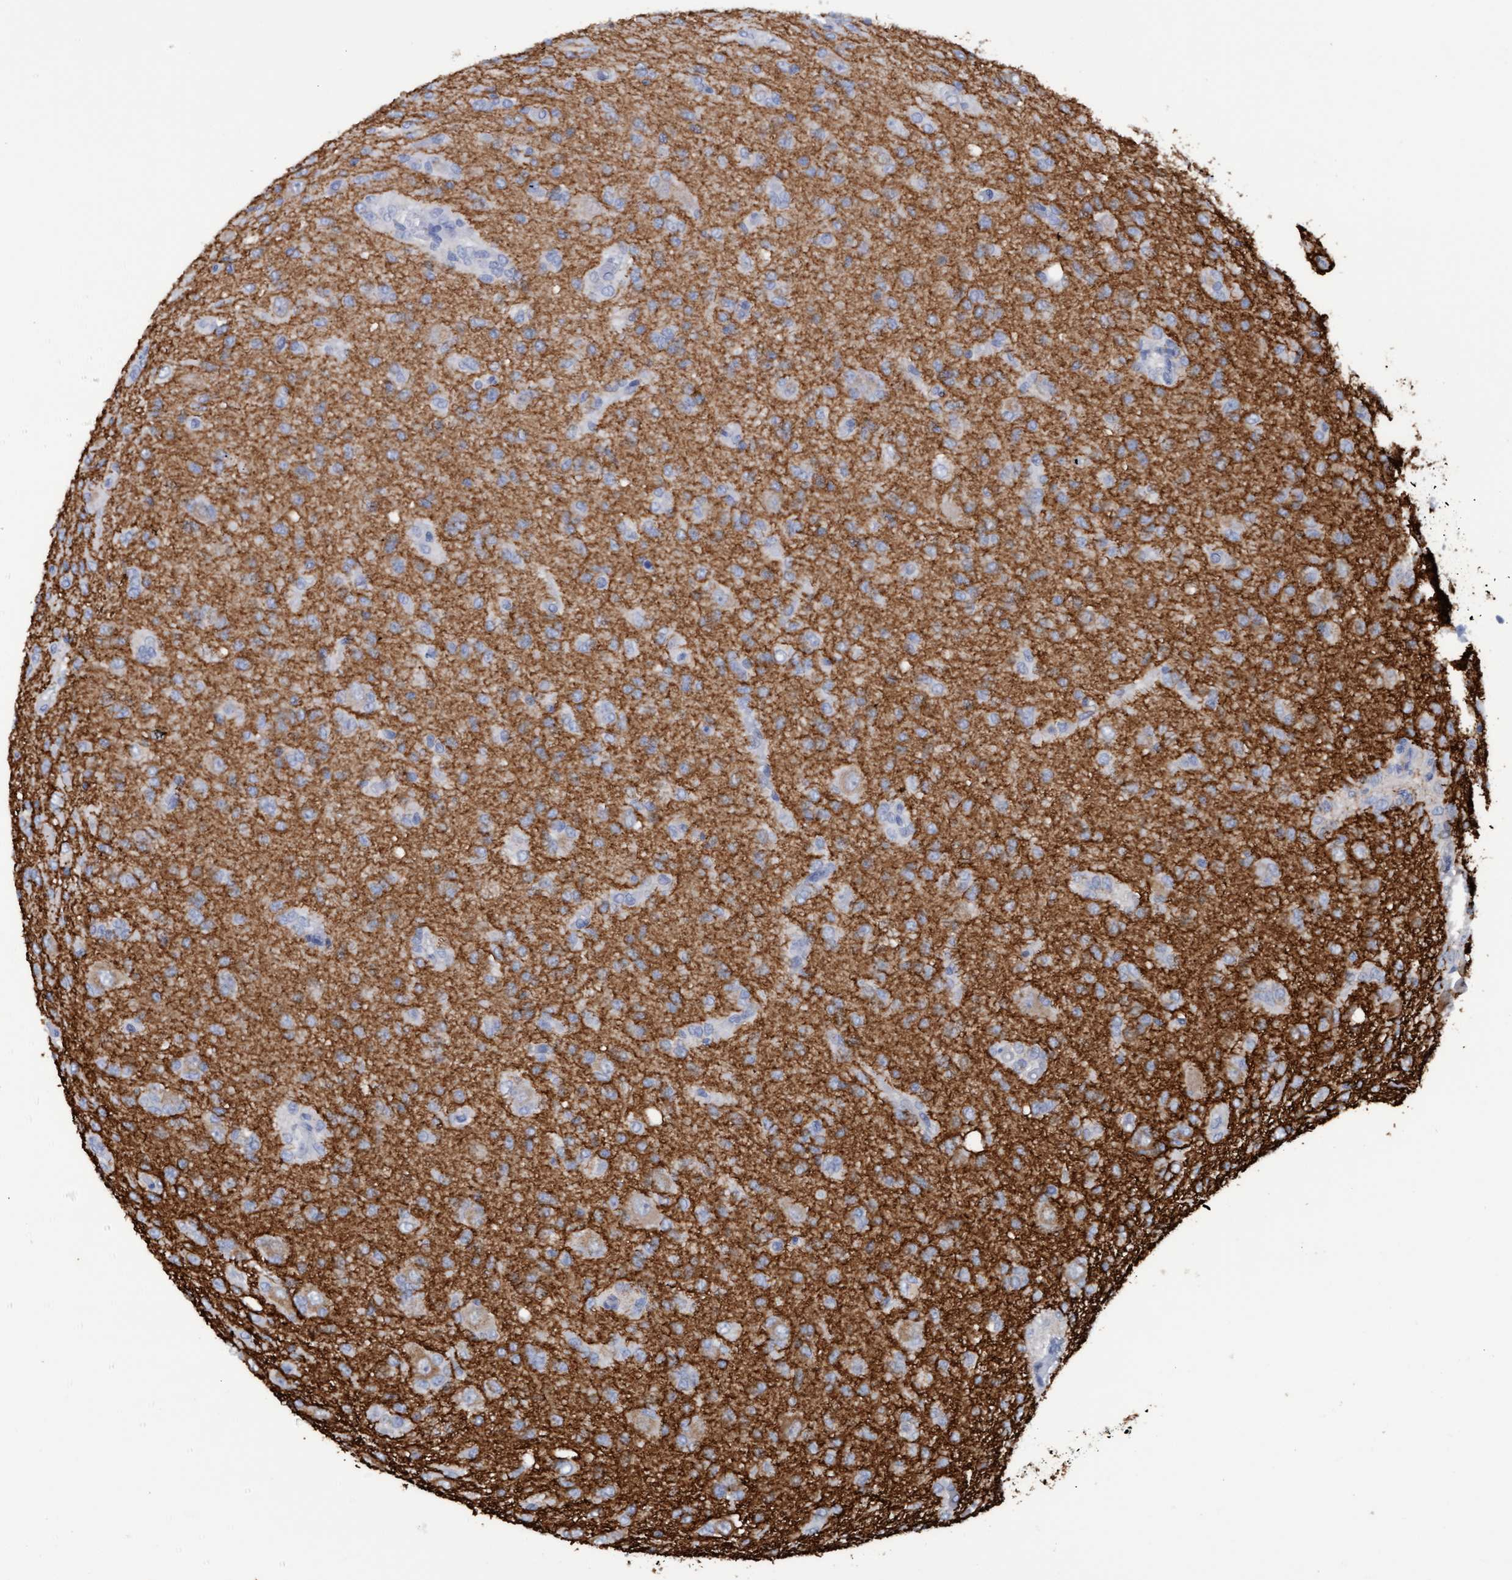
{"staining": {"intensity": "weak", "quantity": "<25%", "location": "cytoplasmic/membranous"}, "tissue": "glioma", "cell_type": "Tumor cells", "image_type": "cancer", "snomed": [{"axis": "morphology", "description": "Glioma, malignant, High grade"}, {"axis": "topography", "description": "Brain"}], "caption": "The image displays no significant staining in tumor cells of glioma.", "gene": "STXBP1", "patient": {"sex": "female", "age": 59}}